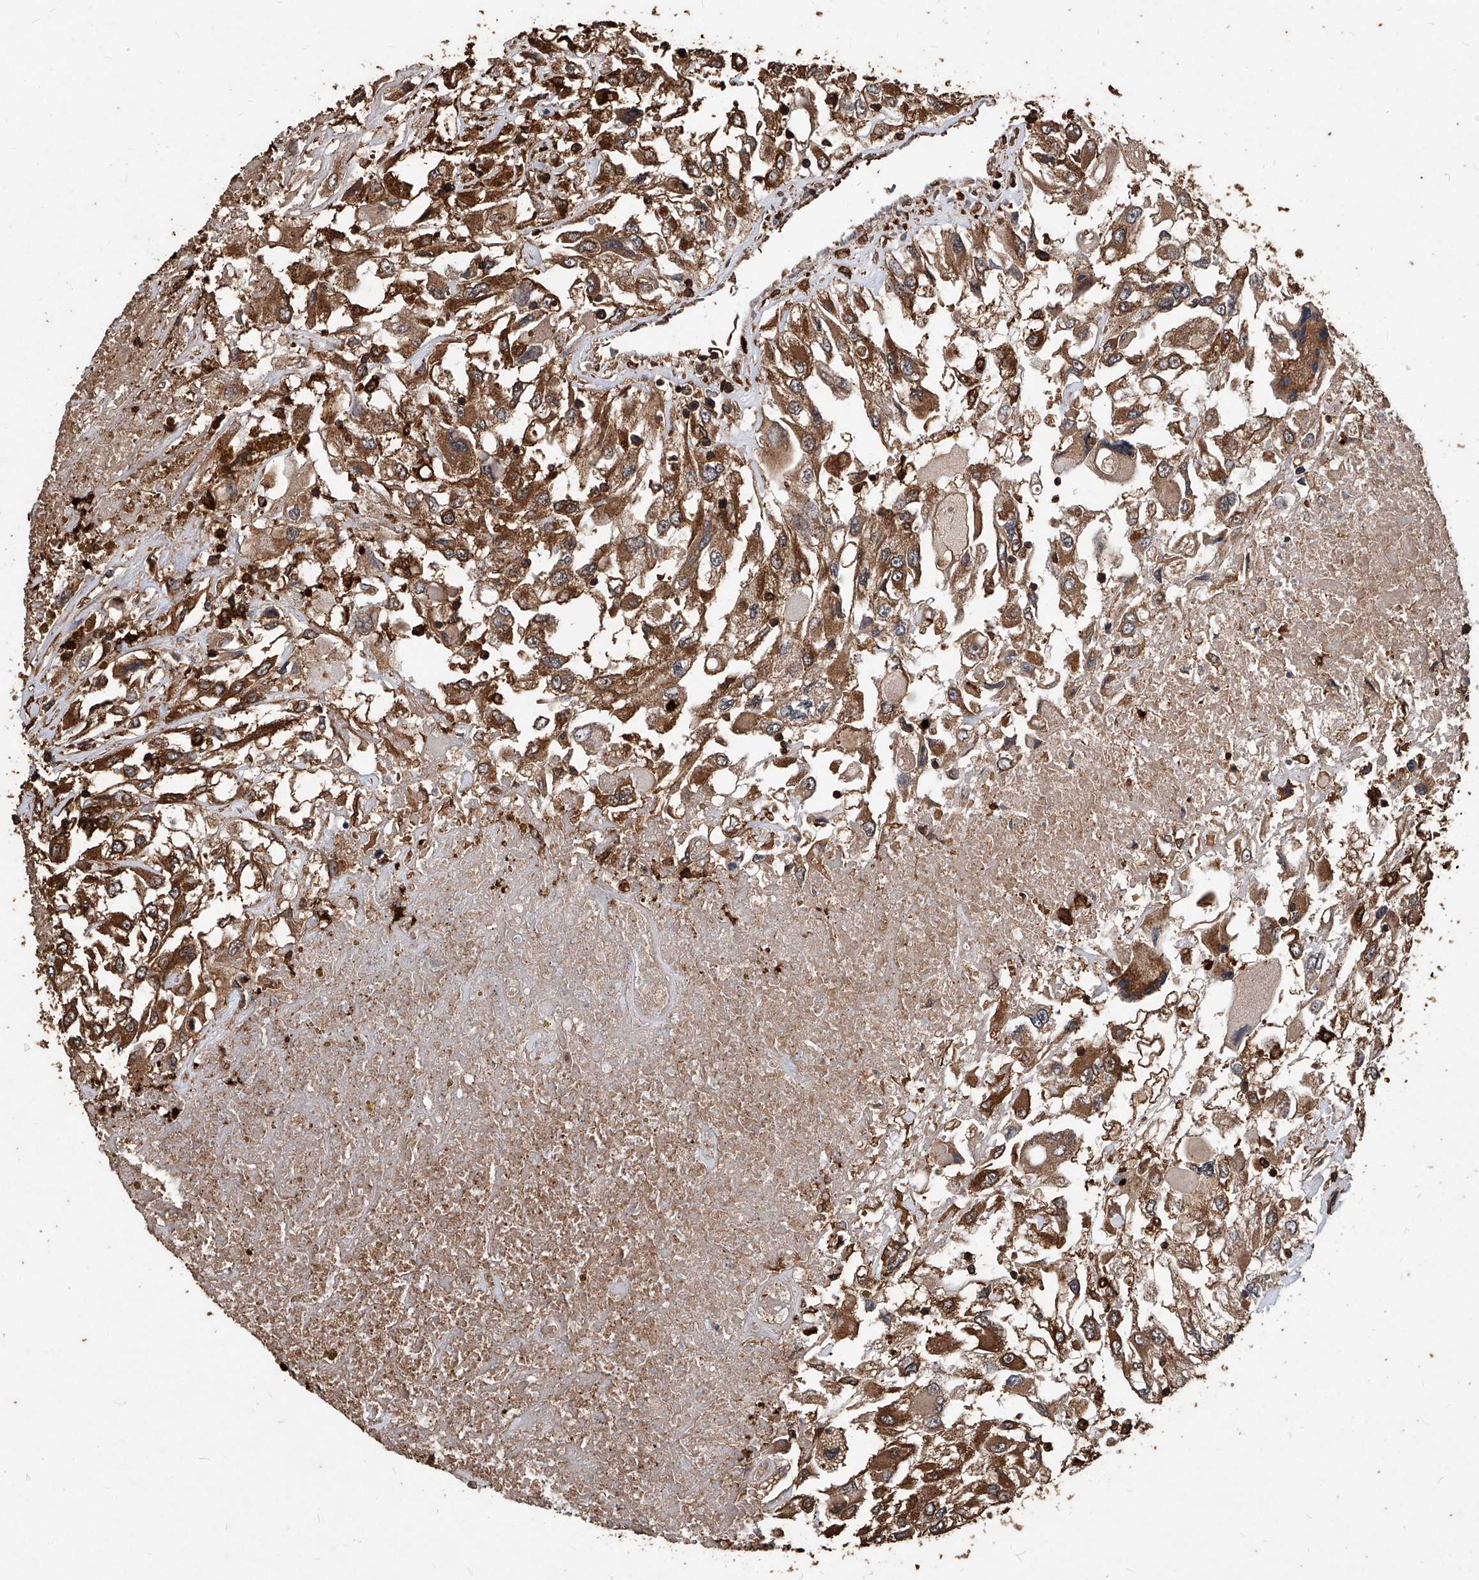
{"staining": {"intensity": "strong", "quantity": ">75%", "location": "cytoplasmic/membranous"}, "tissue": "renal cancer", "cell_type": "Tumor cells", "image_type": "cancer", "snomed": [{"axis": "morphology", "description": "Adenocarcinoma, NOS"}, {"axis": "topography", "description": "Kidney"}], "caption": "Adenocarcinoma (renal) tissue shows strong cytoplasmic/membranous expression in approximately >75% of tumor cells, visualized by immunohistochemistry.", "gene": "UCP2", "patient": {"sex": "female", "age": 52}}